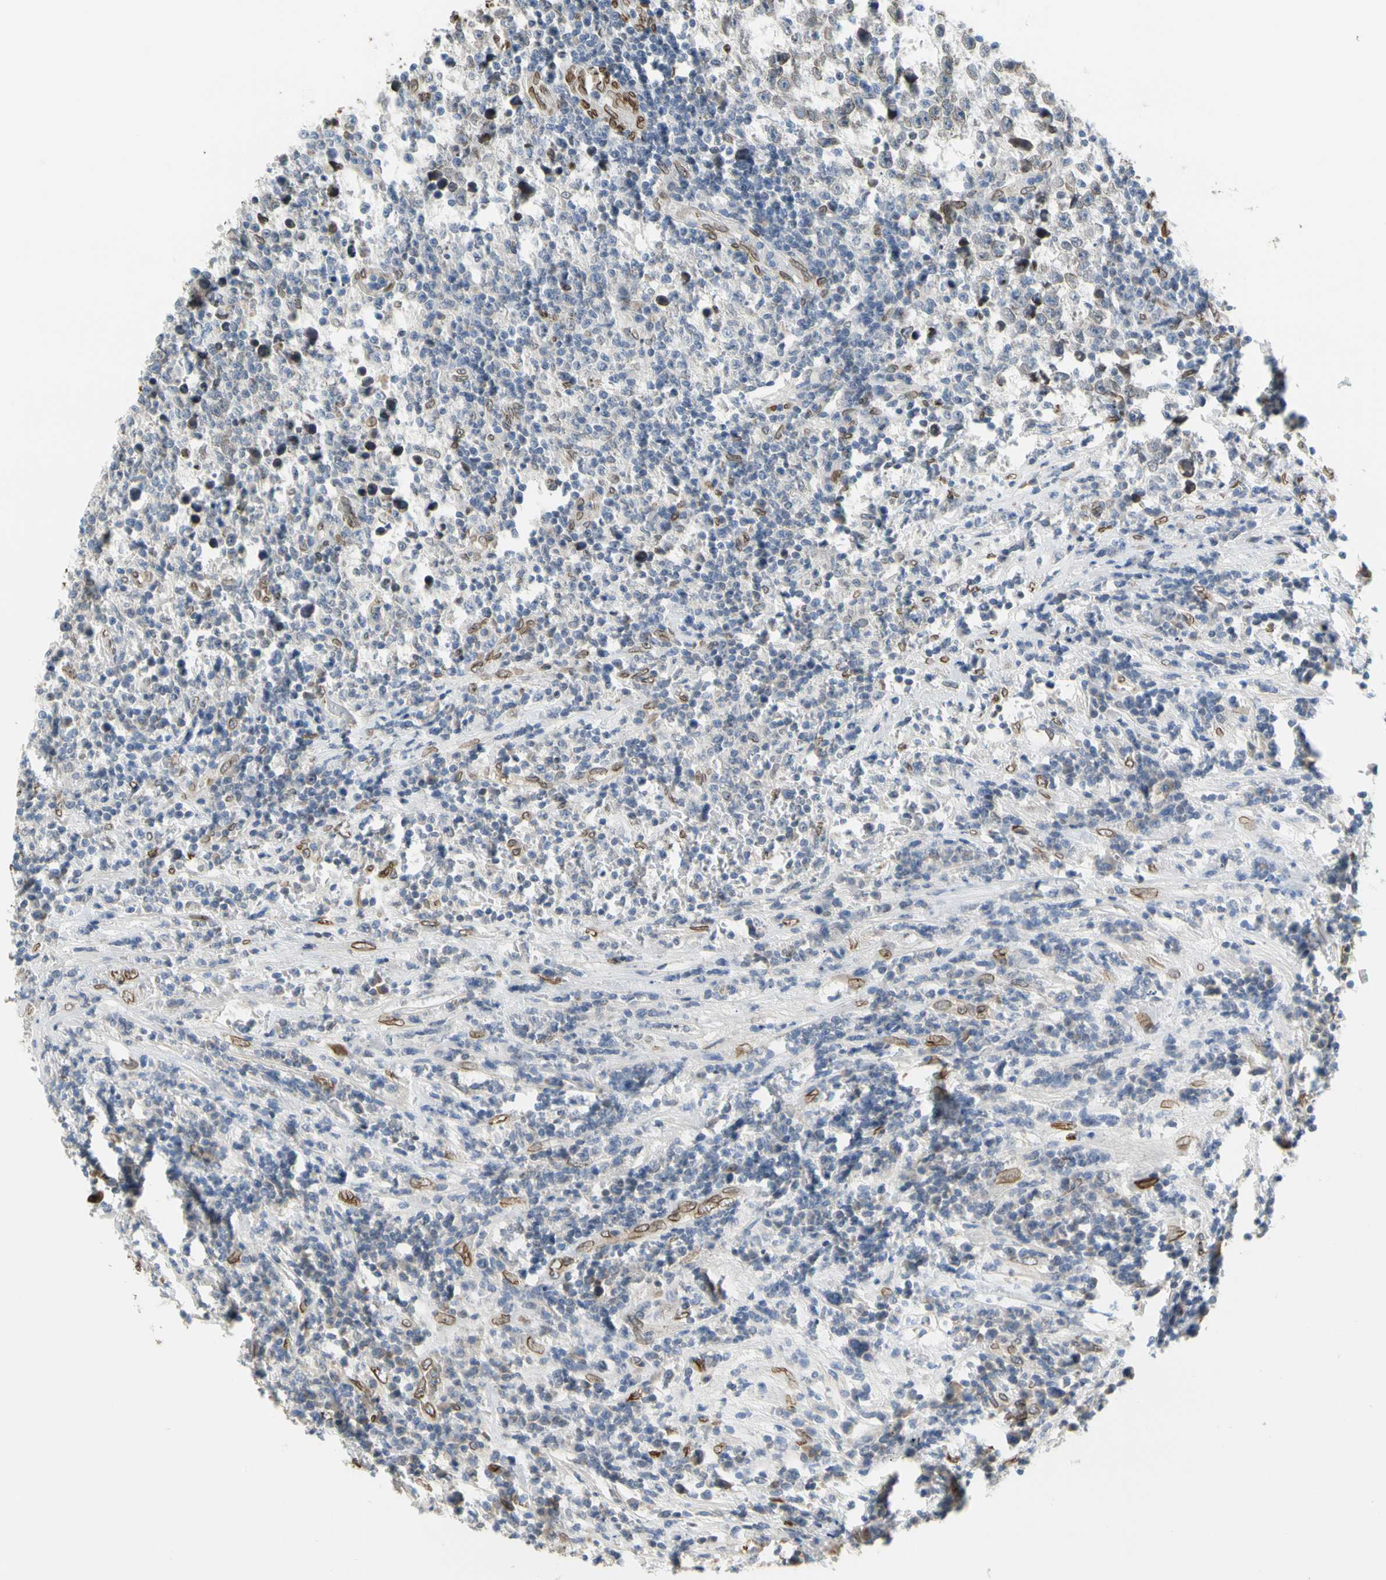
{"staining": {"intensity": "weak", "quantity": "25%-75%", "location": "cytoplasmic/membranous,nuclear"}, "tissue": "testis cancer", "cell_type": "Tumor cells", "image_type": "cancer", "snomed": [{"axis": "morphology", "description": "Seminoma, NOS"}, {"axis": "topography", "description": "Testis"}], "caption": "Protein staining of testis cancer (seminoma) tissue exhibits weak cytoplasmic/membranous and nuclear staining in approximately 25%-75% of tumor cells.", "gene": "SUN1", "patient": {"sex": "male", "age": 43}}